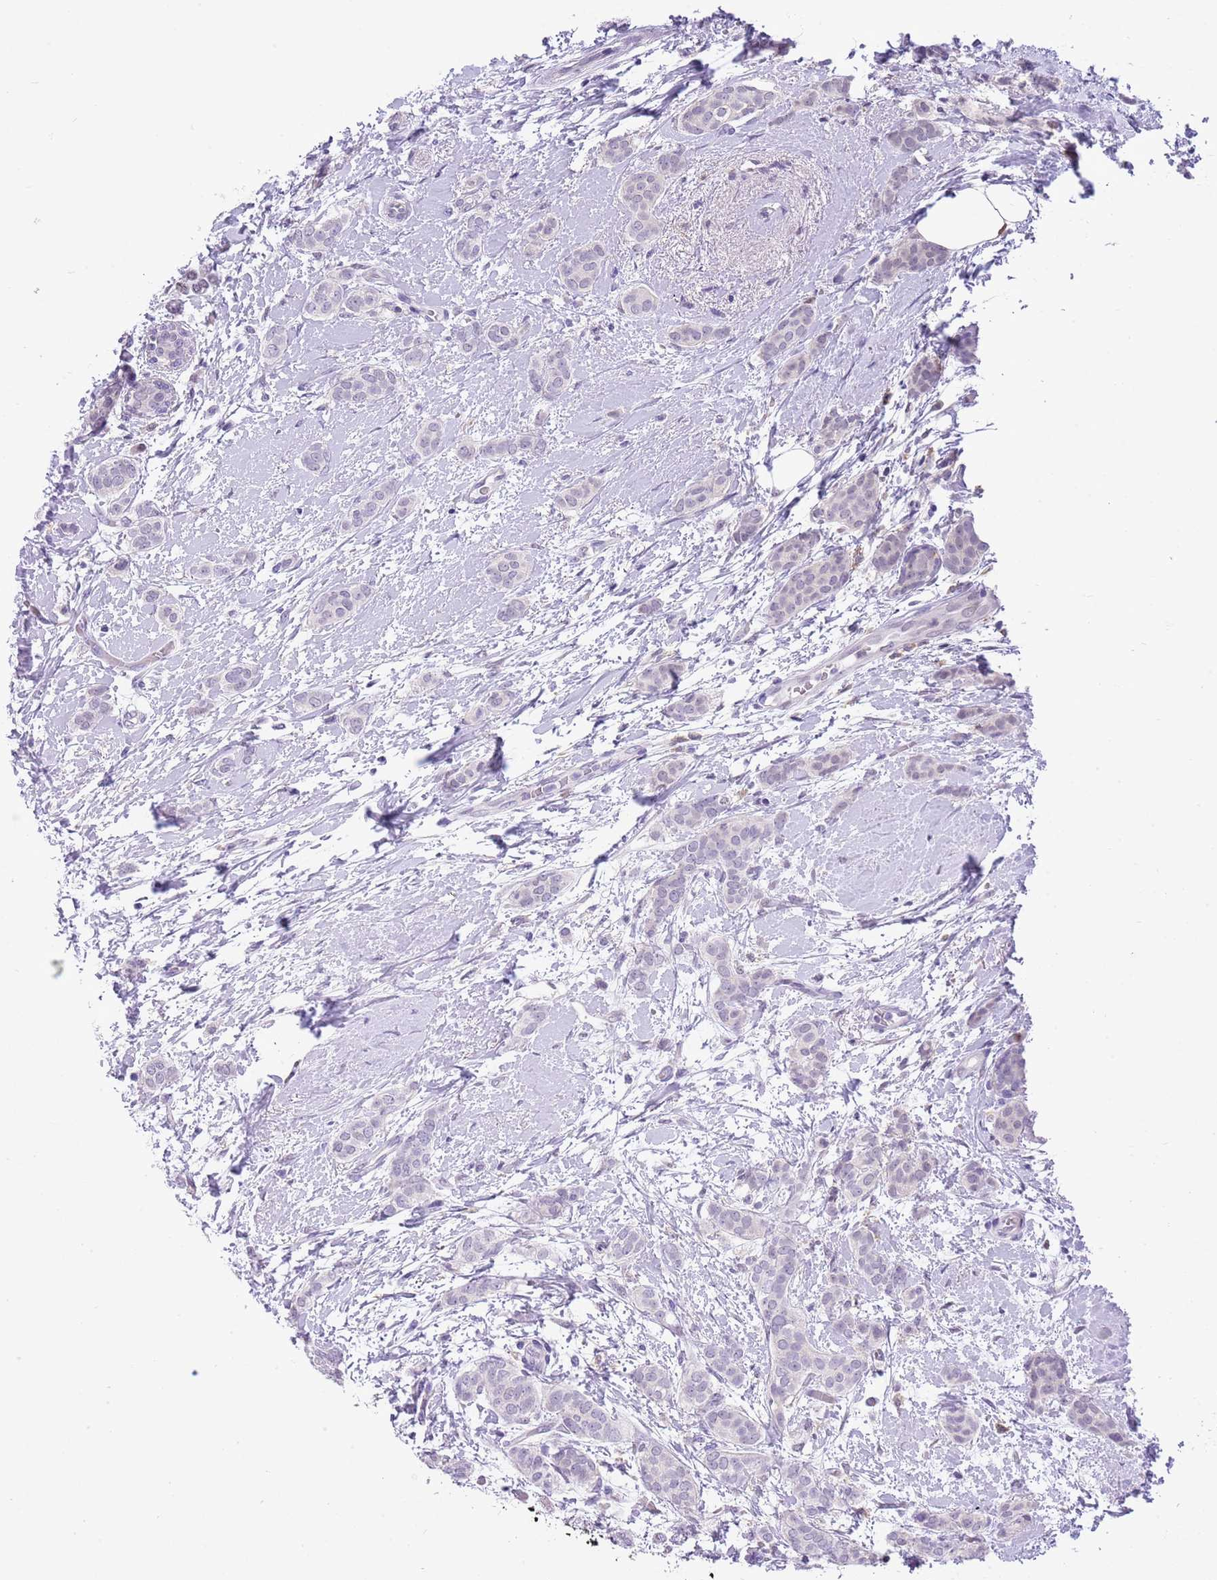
{"staining": {"intensity": "negative", "quantity": "none", "location": "none"}, "tissue": "breast cancer", "cell_type": "Tumor cells", "image_type": "cancer", "snomed": [{"axis": "morphology", "description": "Duct carcinoma"}, {"axis": "topography", "description": "Breast"}], "caption": "DAB (3,3'-diaminobenzidine) immunohistochemical staining of human breast infiltrating ductal carcinoma shows no significant positivity in tumor cells.", "gene": "PPP1R17", "patient": {"sex": "female", "age": 72}}